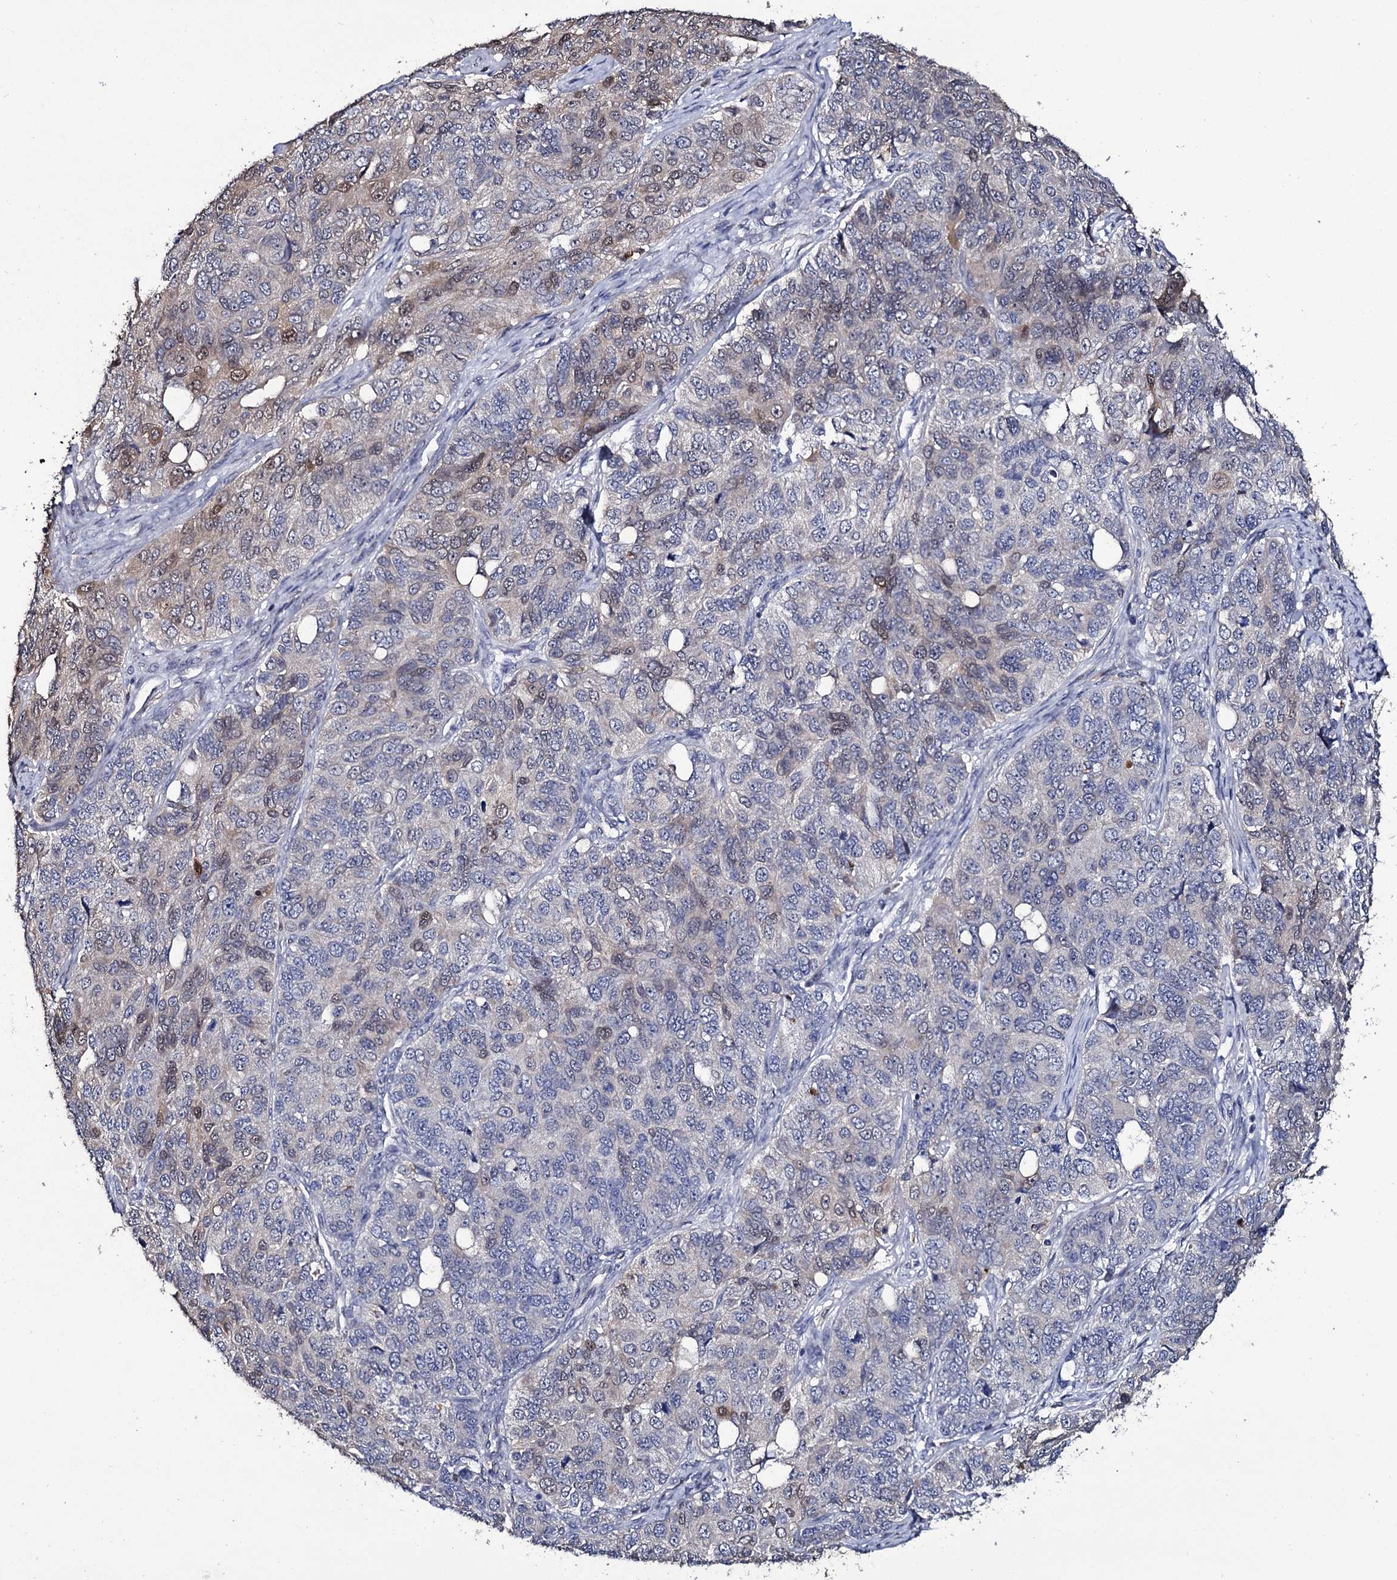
{"staining": {"intensity": "weak", "quantity": "<25%", "location": "cytoplasmic/membranous,nuclear"}, "tissue": "ovarian cancer", "cell_type": "Tumor cells", "image_type": "cancer", "snomed": [{"axis": "morphology", "description": "Carcinoma, endometroid"}, {"axis": "topography", "description": "Ovary"}], "caption": "There is no significant staining in tumor cells of endometroid carcinoma (ovarian).", "gene": "CRYL1", "patient": {"sex": "female", "age": 51}}